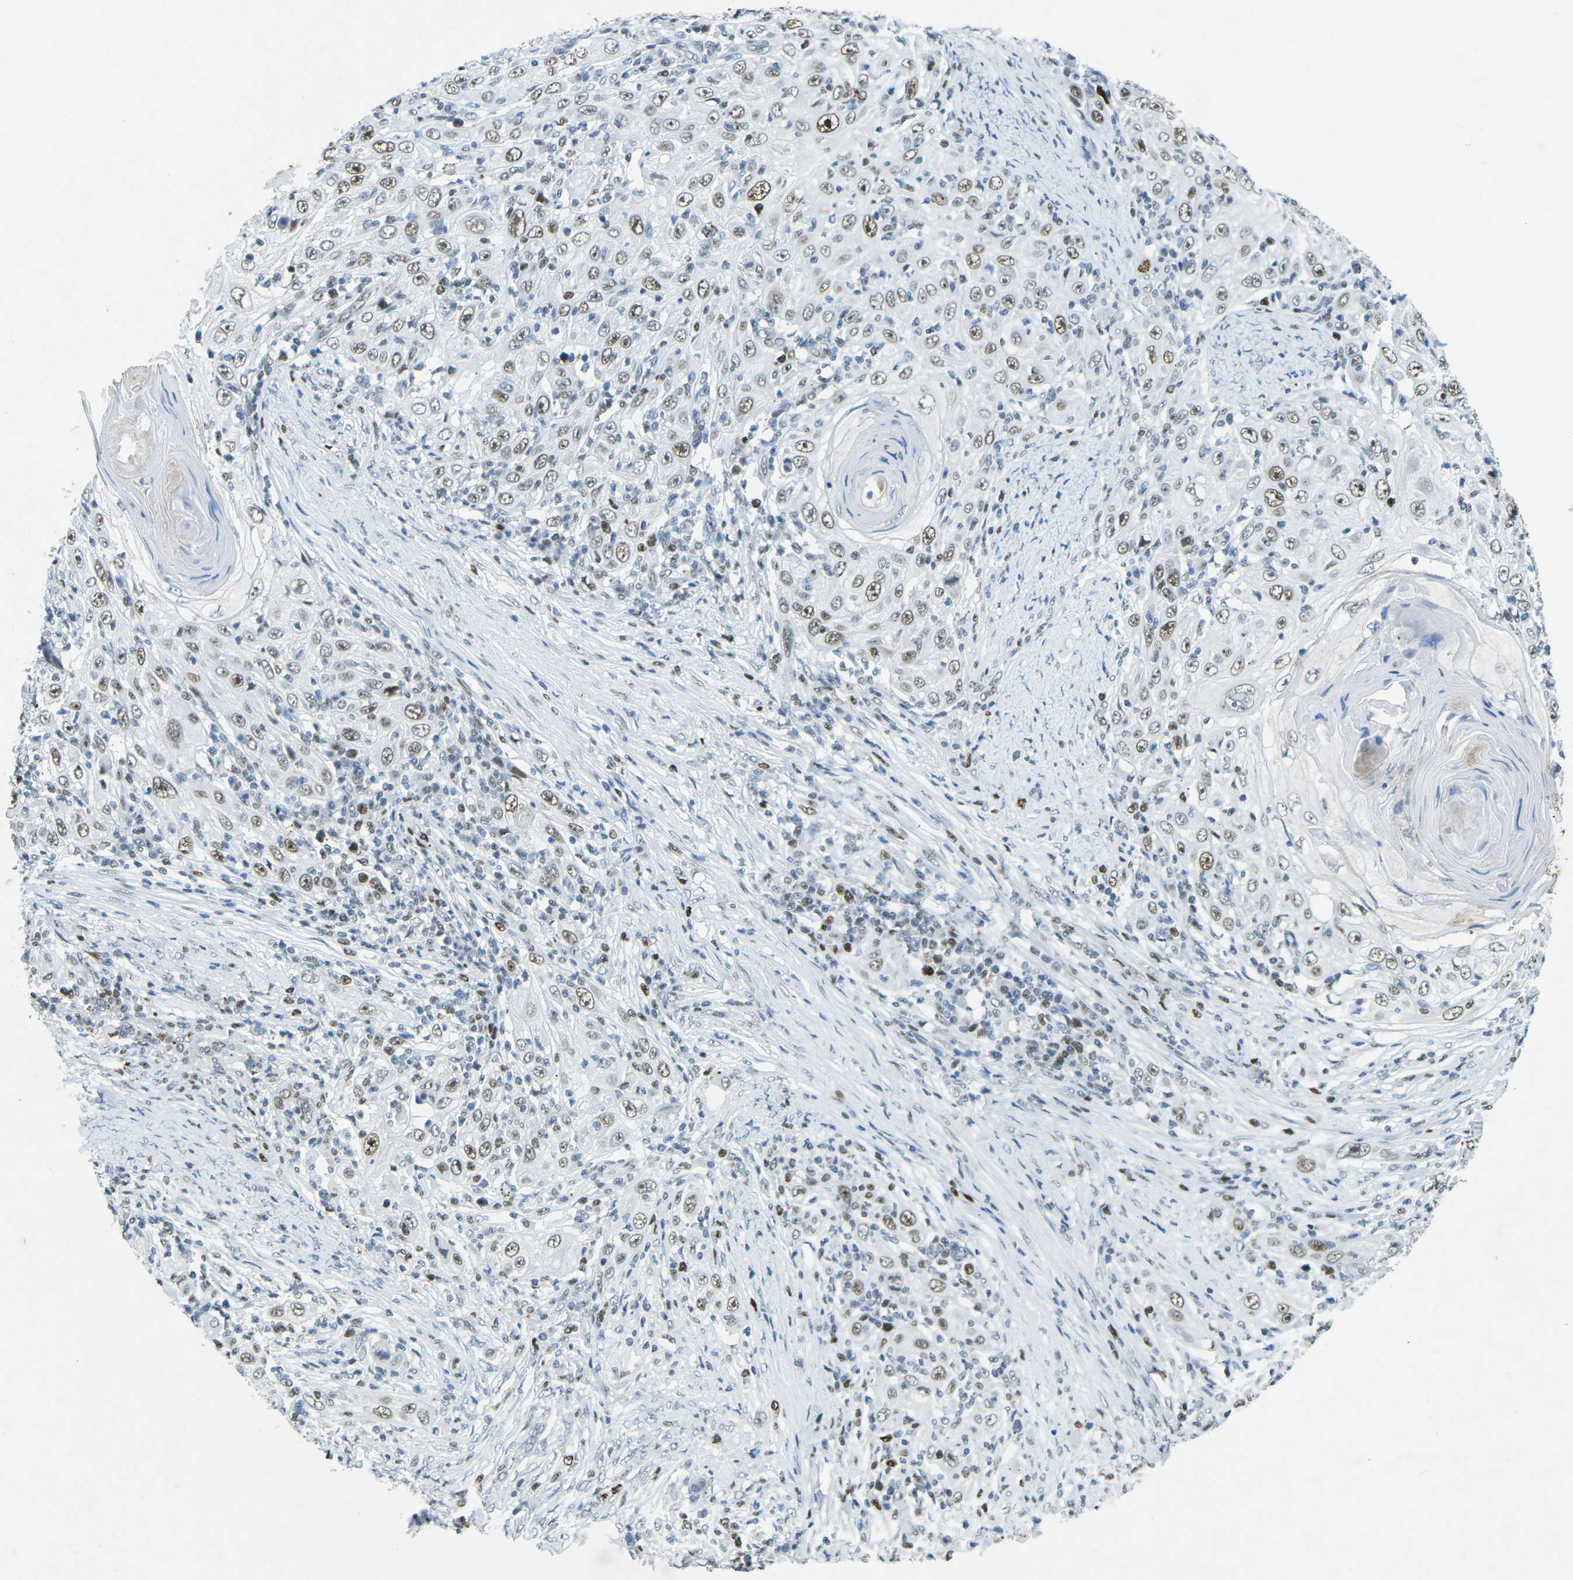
{"staining": {"intensity": "moderate", "quantity": ">75%", "location": "nuclear"}, "tissue": "skin cancer", "cell_type": "Tumor cells", "image_type": "cancer", "snomed": [{"axis": "morphology", "description": "Squamous cell carcinoma, NOS"}, {"axis": "topography", "description": "Skin"}], "caption": "Immunohistochemistry (DAB) staining of human skin squamous cell carcinoma exhibits moderate nuclear protein positivity in about >75% of tumor cells.", "gene": "RB1", "patient": {"sex": "female", "age": 88}}